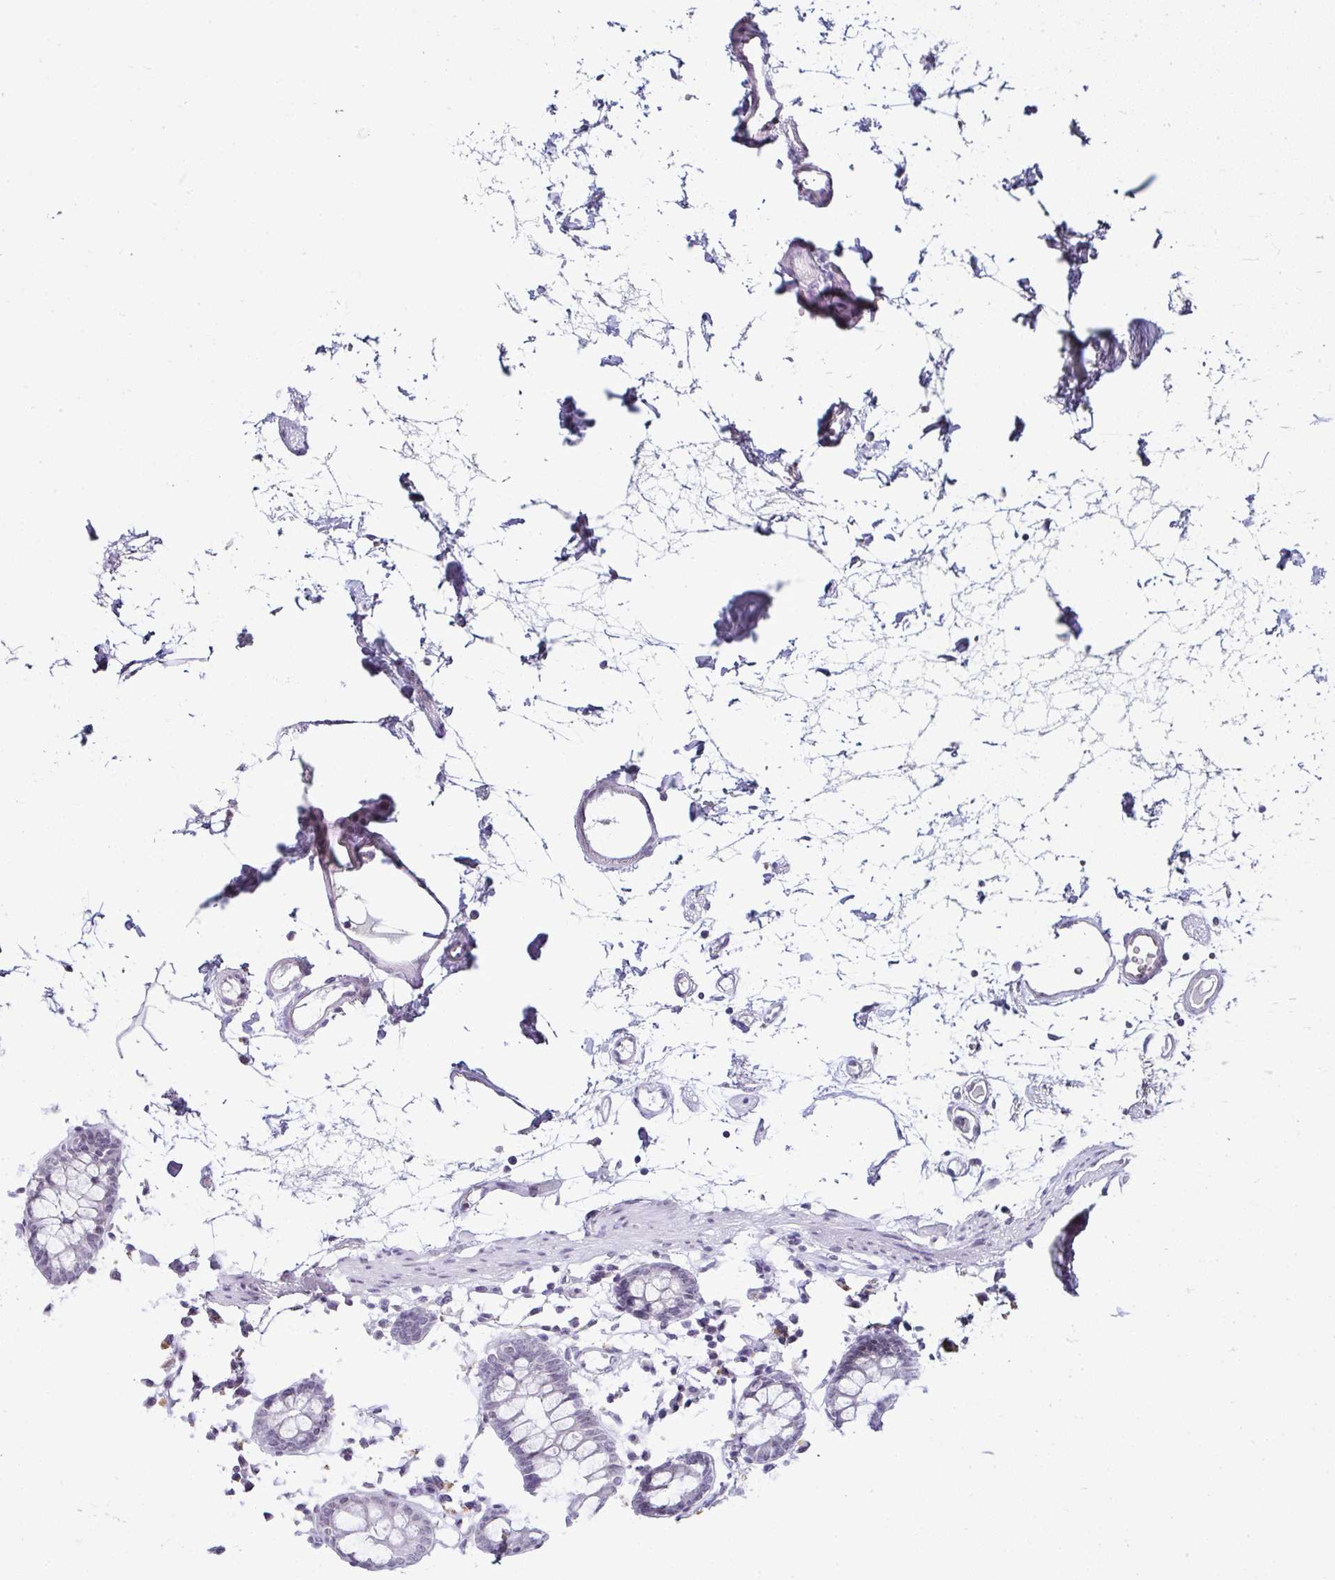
{"staining": {"intensity": "negative", "quantity": "none", "location": "none"}, "tissue": "colon", "cell_type": "Endothelial cells", "image_type": "normal", "snomed": [{"axis": "morphology", "description": "Normal tissue, NOS"}, {"axis": "topography", "description": "Colon"}], "caption": "This photomicrograph is of normal colon stained with IHC to label a protein in brown with the nuclei are counter-stained blue. There is no expression in endothelial cells.", "gene": "SERPINB3", "patient": {"sex": "female", "age": 84}}